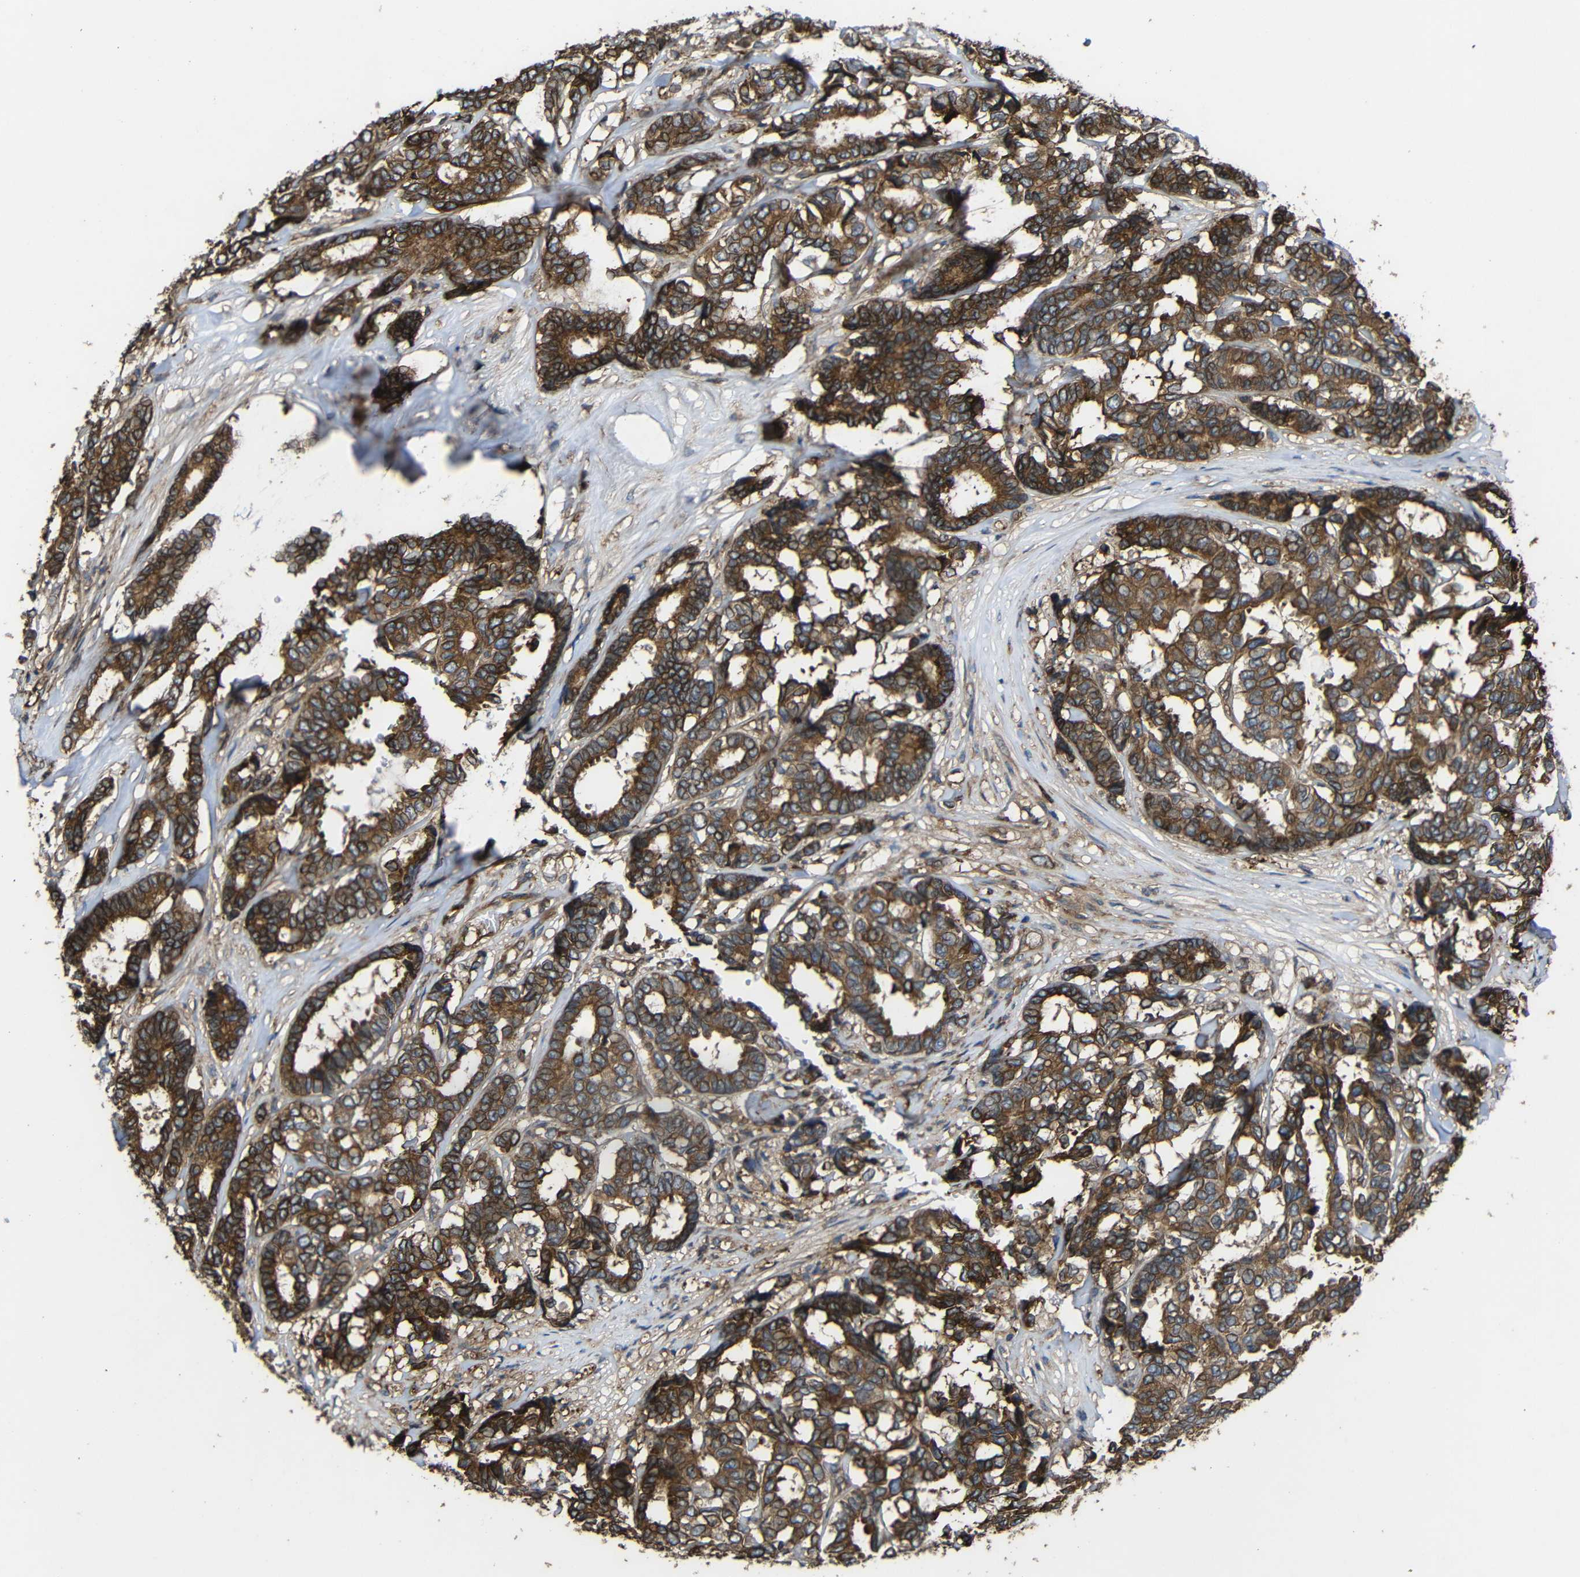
{"staining": {"intensity": "strong", "quantity": ">75%", "location": "cytoplasmic/membranous"}, "tissue": "breast cancer", "cell_type": "Tumor cells", "image_type": "cancer", "snomed": [{"axis": "morphology", "description": "Duct carcinoma"}, {"axis": "topography", "description": "Breast"}], "caption": "This is a micrograph of immunohistochemistry staining of invasive ductal carcinoma (breast), which shows strong positivity in the cytoplasmic/membranous of tumor cells.", "gene": "TREM2", "patient": {"sex": "female", "age": 87}}